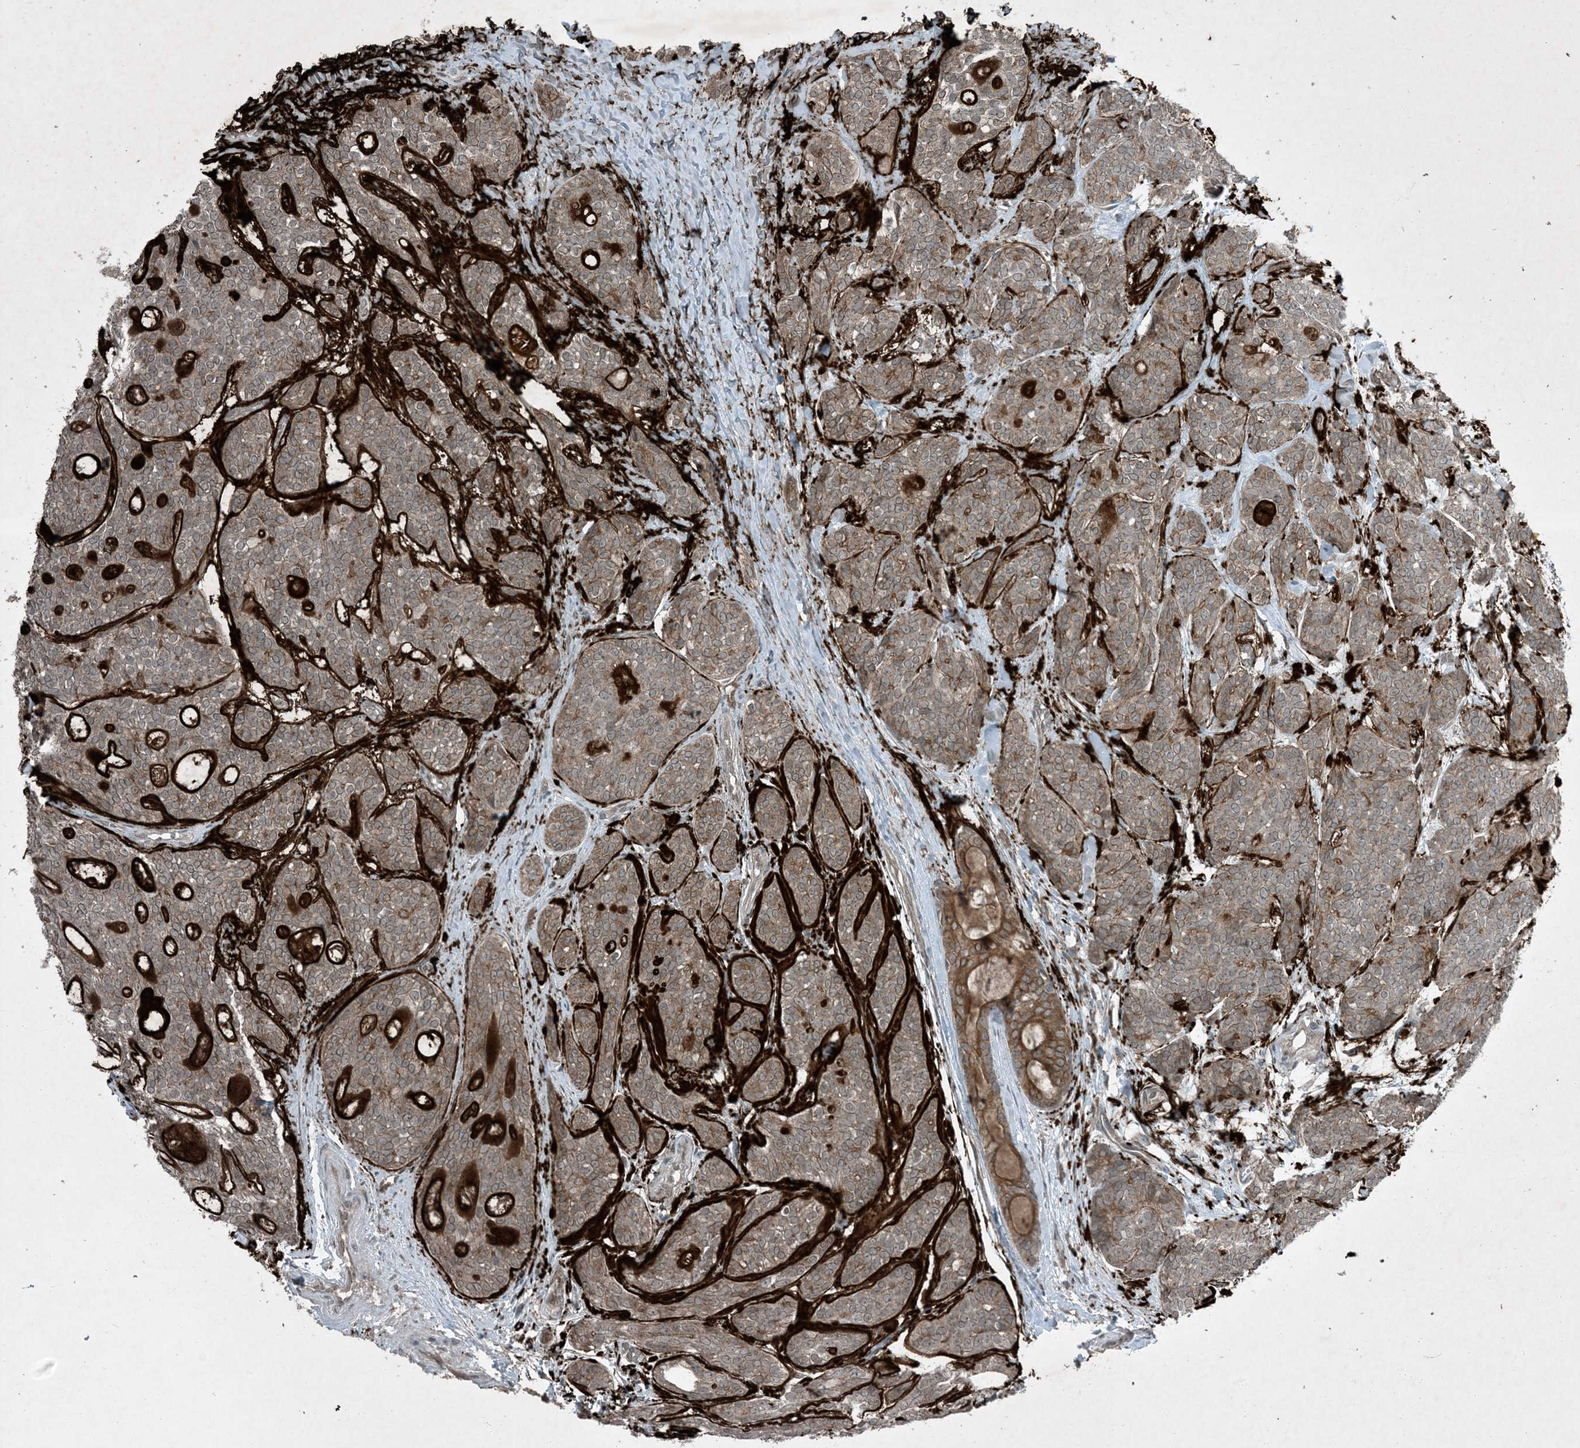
{"staining": {"intensity": "weak", "quantity": ">75%", "location": "cytoplasmic/membranous"}, "tissue": "head and neck cancer", "cell_type": "Tumor cells", "image_type": "cancer", "snomed": [{"axis": "morphology", "description": "Adenocarcinoma, NOS"}, {"axis": "topography", "description": "Head-Neck"}], "caption": "A histopathology image of adenocarcinoma (head and neck) stained for a protein reveals weak cytoplasmic/membranous brown staining in tumor cells.", "gene": "MDN1", "patient": {"sex": "male", "age": 66}}